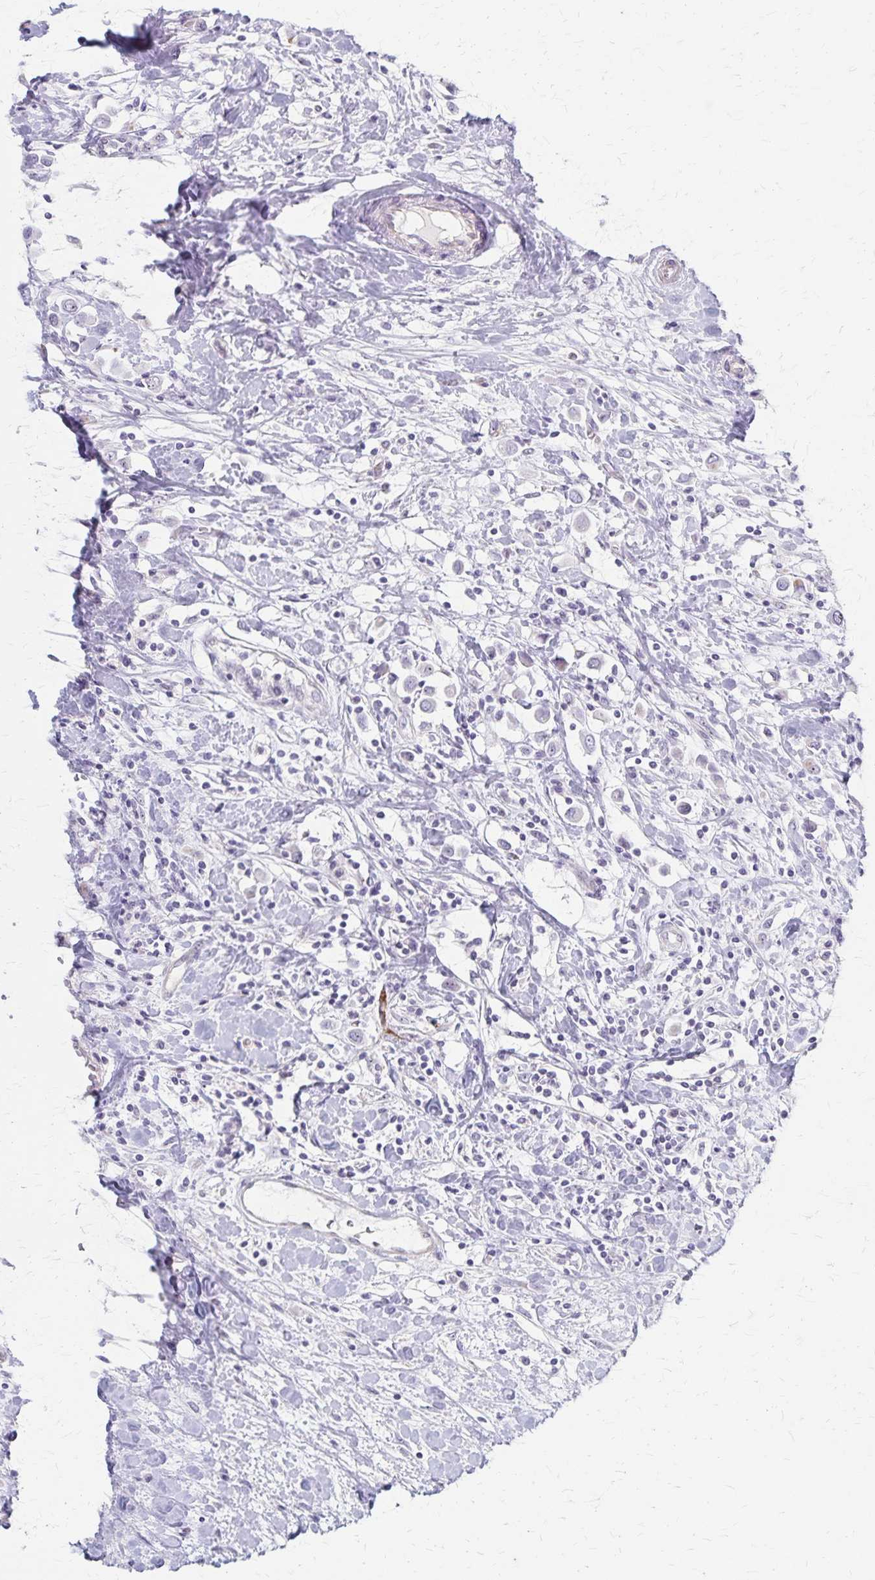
{"staining": {"intensity": "negative", "quantity": "none", "location": "none"}, "tissue": "breast cancer", "cell_type": "Tumor cells", "image_type": "cancer", "snomed": [{"axis": "morphology", "description": "Duct carcinoma"}, {"axis": "topography", "description": "Breast"}], "caption": "Tumor cells are negative for protein expression in human breast intraductal carcinoma.", "gene": "DLK2", "patient": {"sex": "female", "age": 61}}